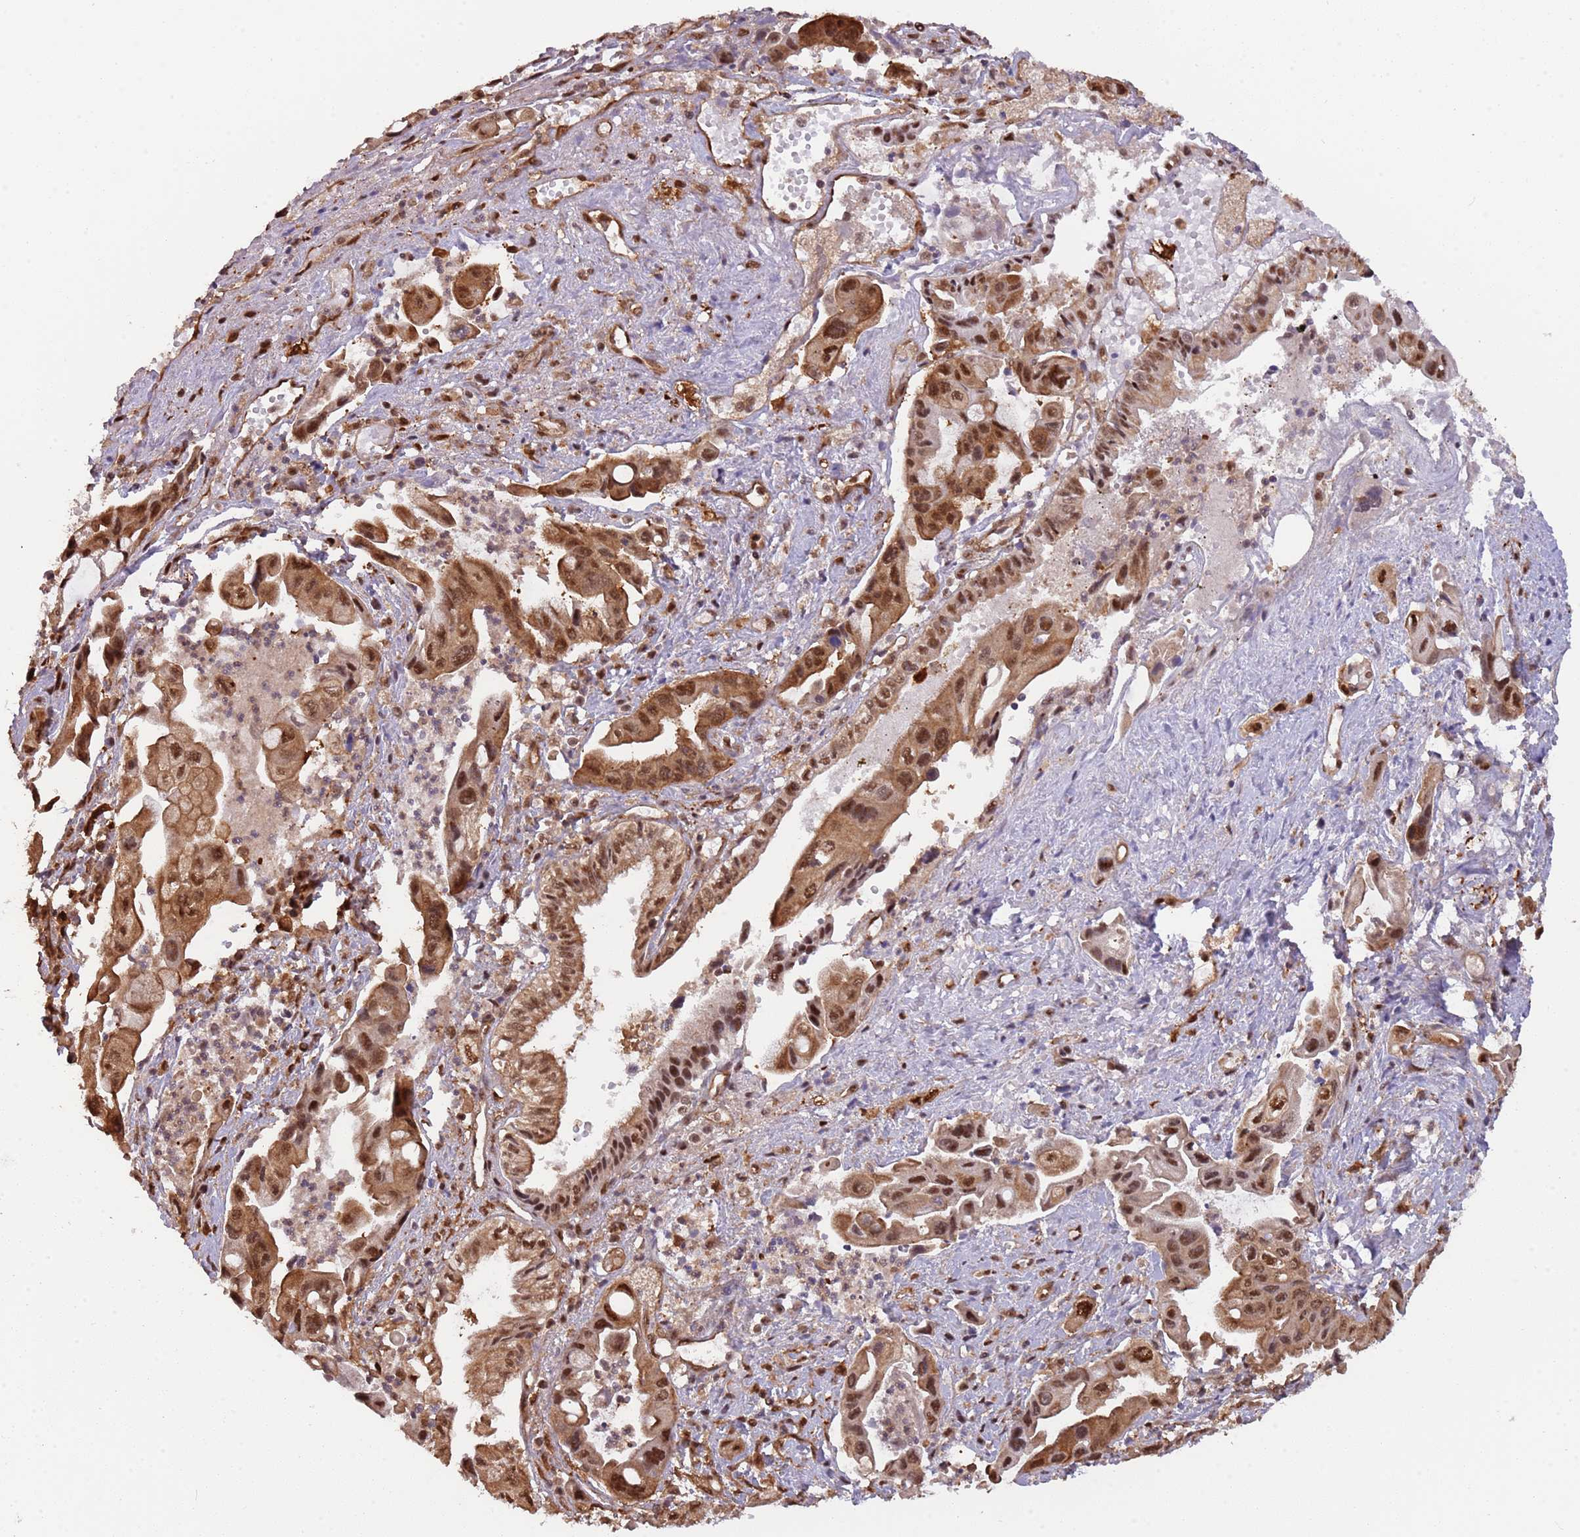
{"staining": {"intensity": "strong", "quantity": ">75%", "location": "cytoplasmic/membranous,nuclear"}, "tissue": "pancreatic cancer", "cell_type": "Tumor cells", "image_type": "cancer", "snomed": [{"axis": "morphology", "description": "Adenocarcinoma, NOS"}, {"axis": "topography", "description": "Pancreas"}], "caption": "Human adenocarcinoma (pancreatic) stained with a brown dye shows strong cytoplasmic/membranous and nuclear positive staining in about >75% of tumor cells.", "gene": "PLSCR5", "patient": {"sex": "female", "age": 50}}